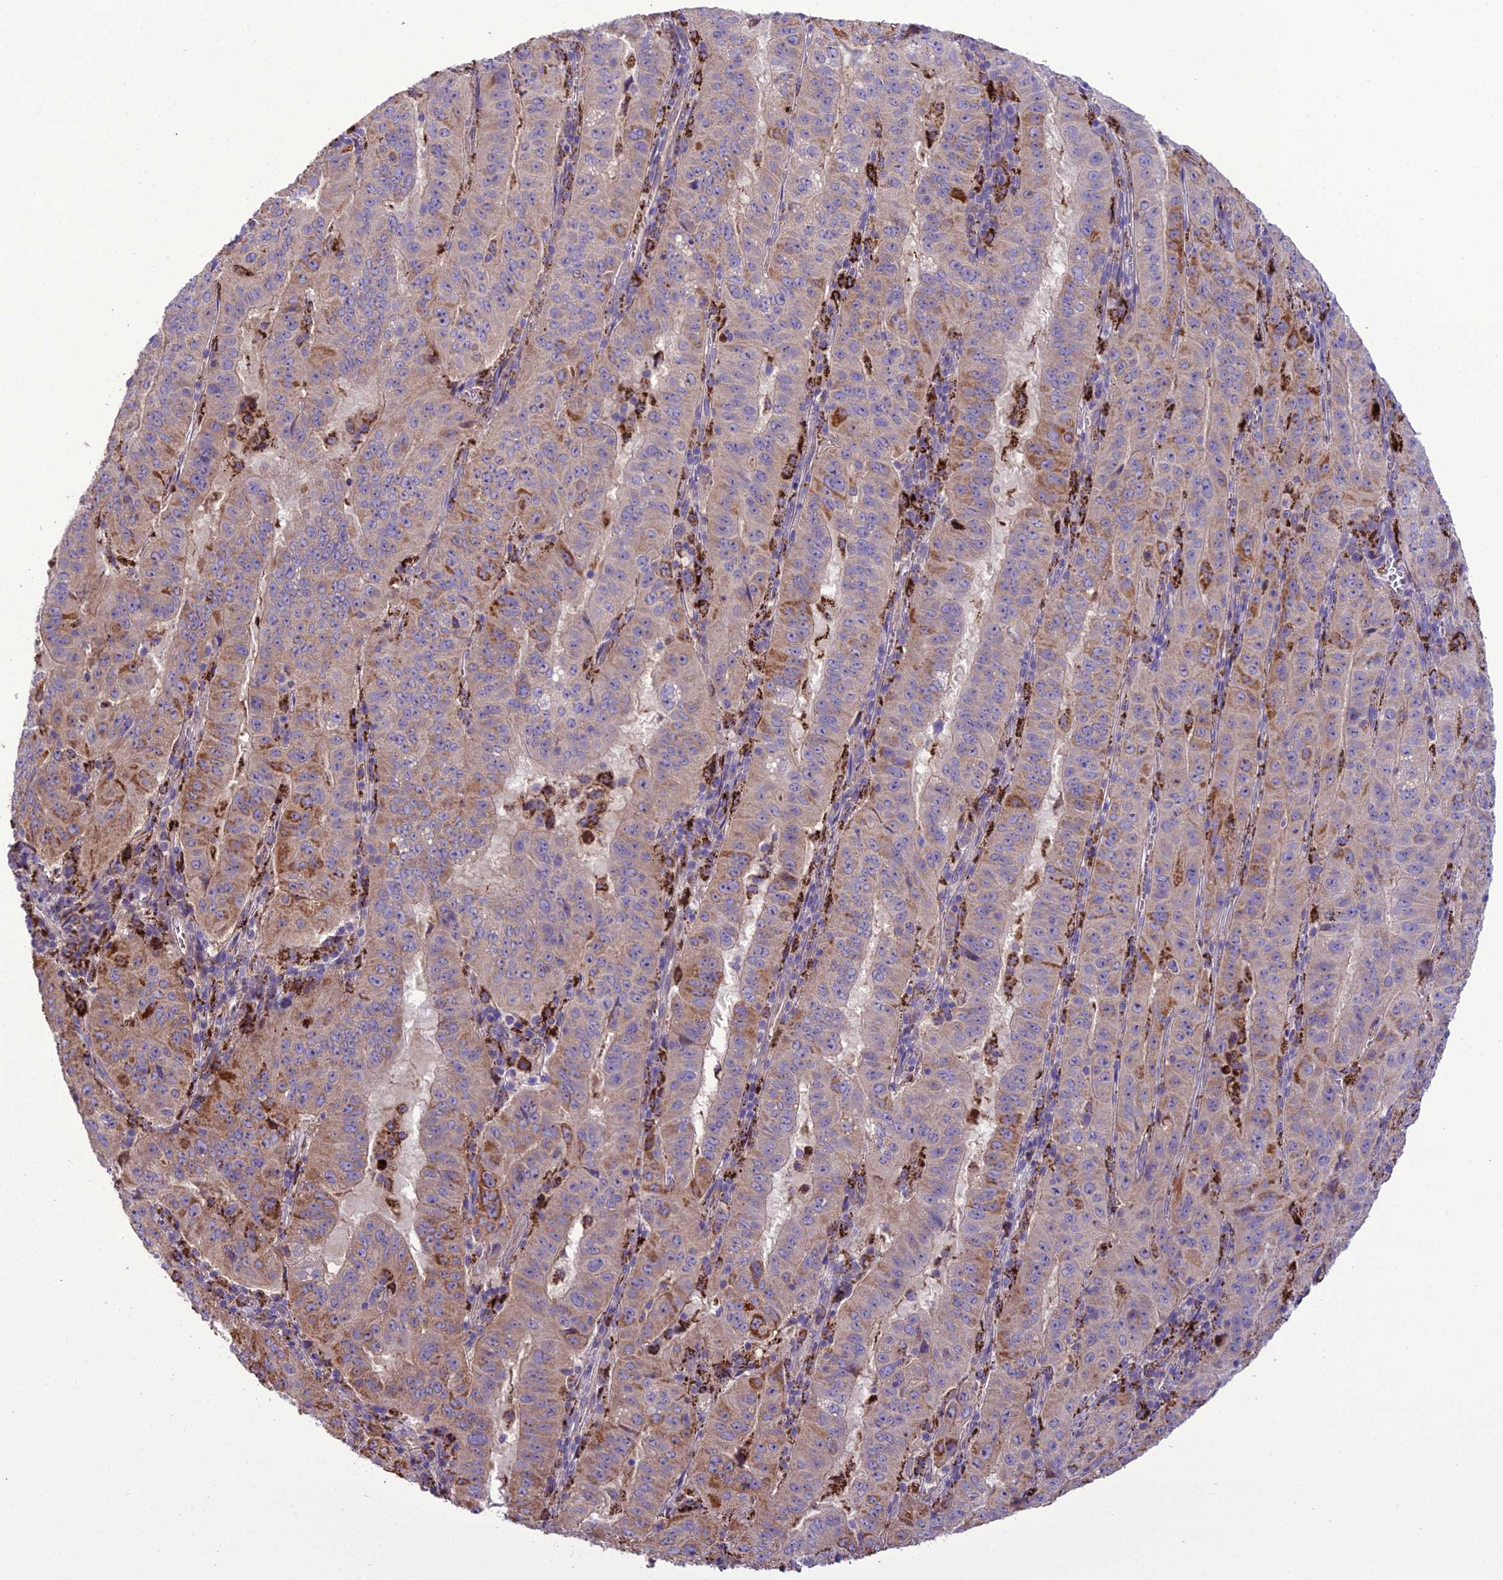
{"staining": {"intensity": "moderate", "quantity": "<25%", "location": "cytoplasmic/membranous"}, "tissue": "pancreatic cancer", "cell_type": "Tumor cells", "image_type": "cancer", "snomed": [{"axis": "morphology", "description": "Adenocarcinoma, NOS"}, {"axis": "topography", "description": "Pancreas"}], "caption": "The image shows immunohistochemical staining of adenocarcinoma (pancreatic). There is moderate cytoplasmic/membranous staining is present in about <25% of tumor cells. (DAB IHC, brown staining for protein, blue staining for nuclei).", "gene": "TBC1D24", "patient": {"sex": "male", "age": 63}}